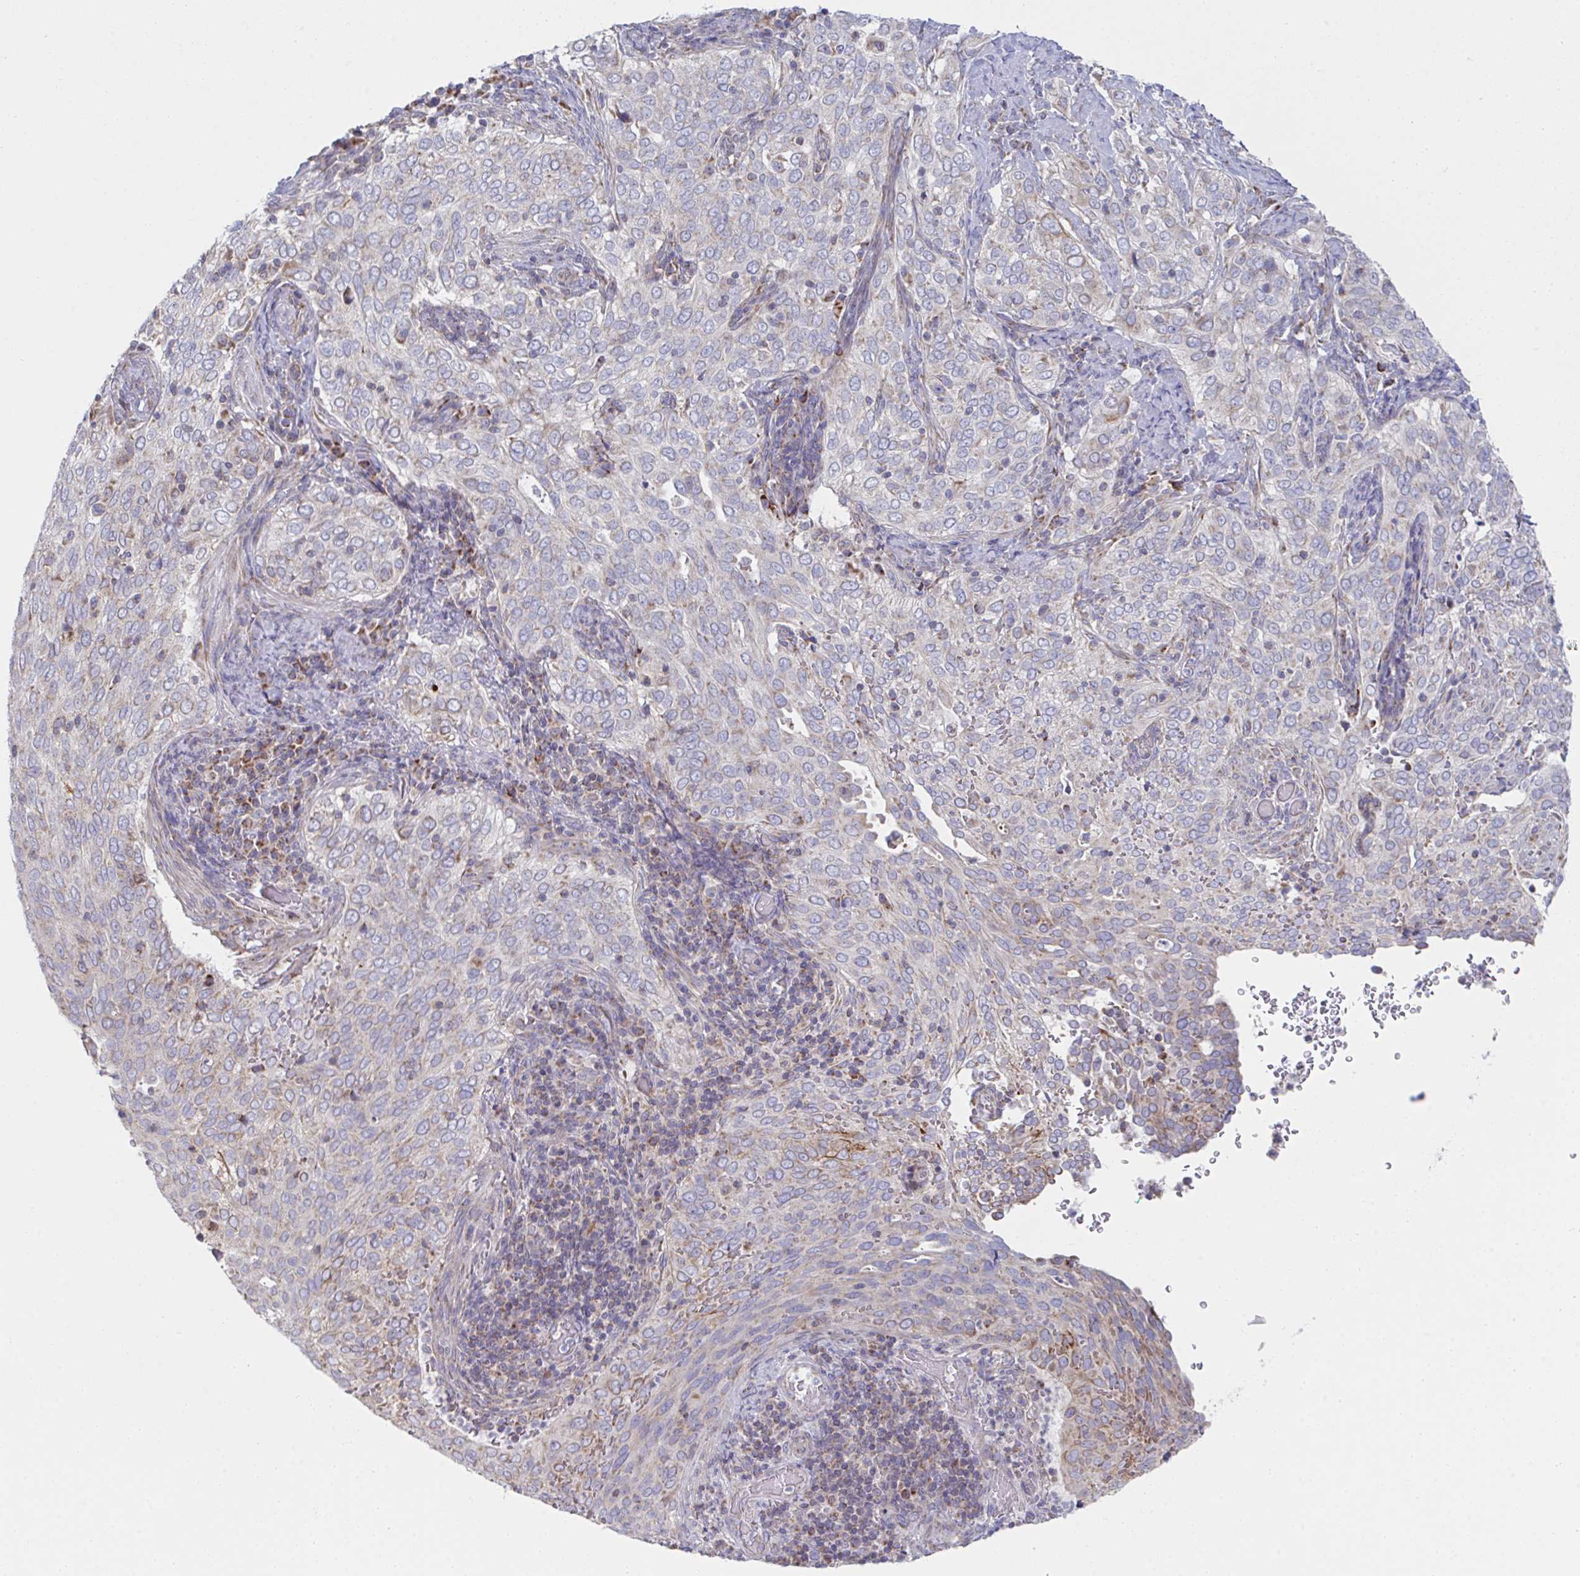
{"staining": {"intensity": "moderate", "quantity": "<25%", "location": "cytoplasmic/membranous"}, "tissue": "cervical cancer", "cell_type": "Tumor cells", "image_type": "cancer", "snomed": [{"axis": "morphology", "description": "Squamous cell carcinoma, NOS"}, {"axis": "topography", "description": "Cervix"}], "caption": "Protein positivity by immunohistochemistry demonstrates moderate cytoplasmic/membranous positivity in about <25% of tumor cells in cervical squamous cell carcinoma. Using DAB (brown) and hematoxylin (blue) stains, captured at high magnification using brightfield microscopy.", "gene": "NDUFA7", "patient": {"sex": "female", "age": 38}}